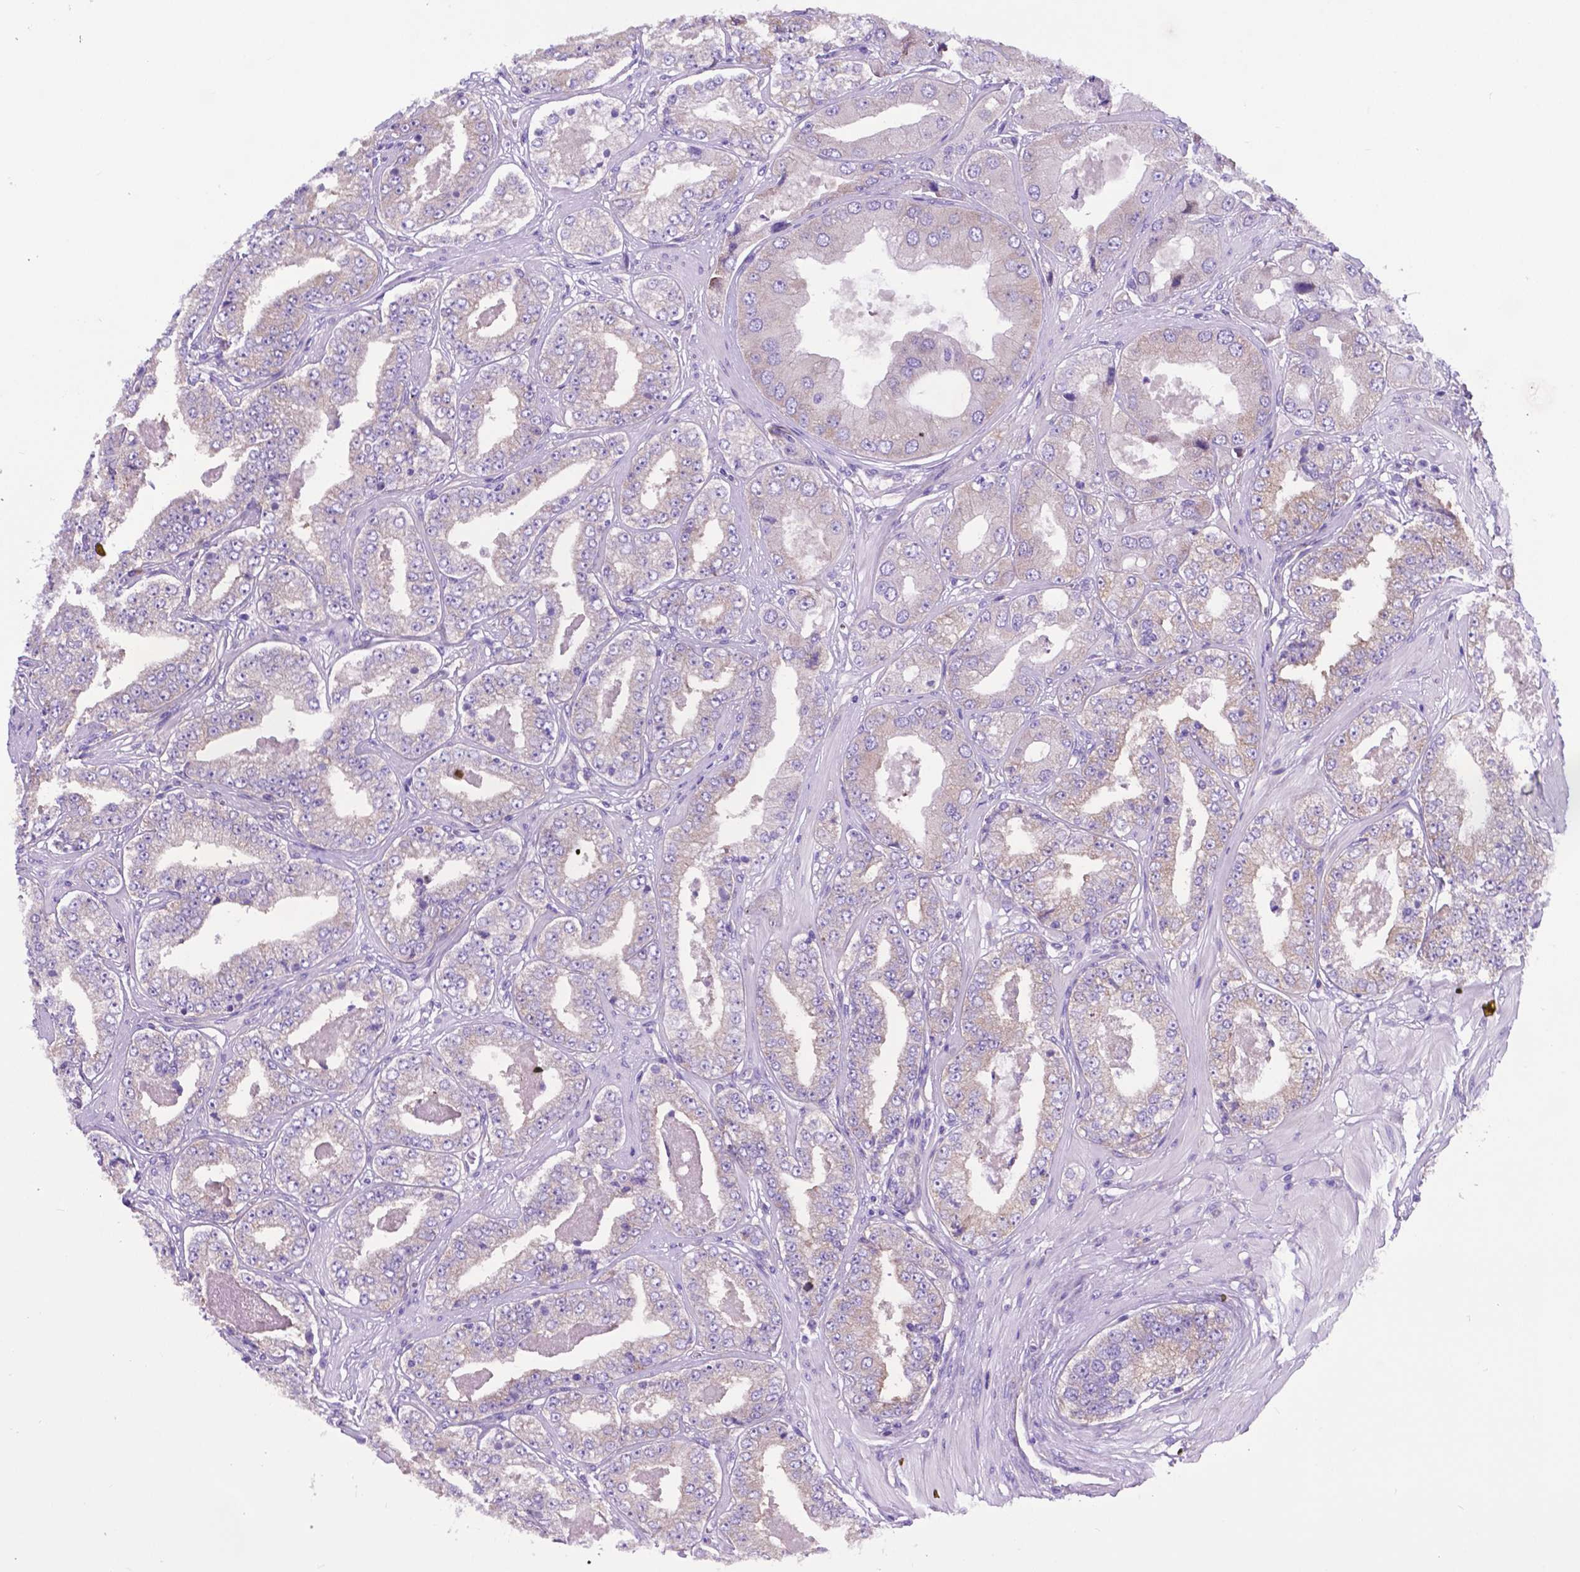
{"staining": {"intensity": "weak", "quantity": "25%-75%", "location": "cytoplasmic/membranous"}, "tissue": "prostate cancer", "cell_type": "Tumor cells", "image_type": "cancer", "snomed": [{"axis": "morphology", "description": "Adenocarcinoma, Low grade"}, {"axis": "topography", "description": "Prostate"}], "caption": "A photomicrograph of adenocarcinoma (low-grade) (prostate) stained for a protein reveals weak cytoplasmic/membranous brown staining in tumor cells.", "gene": "RPL6", "patient": {"sex": "male", "age": 60}}